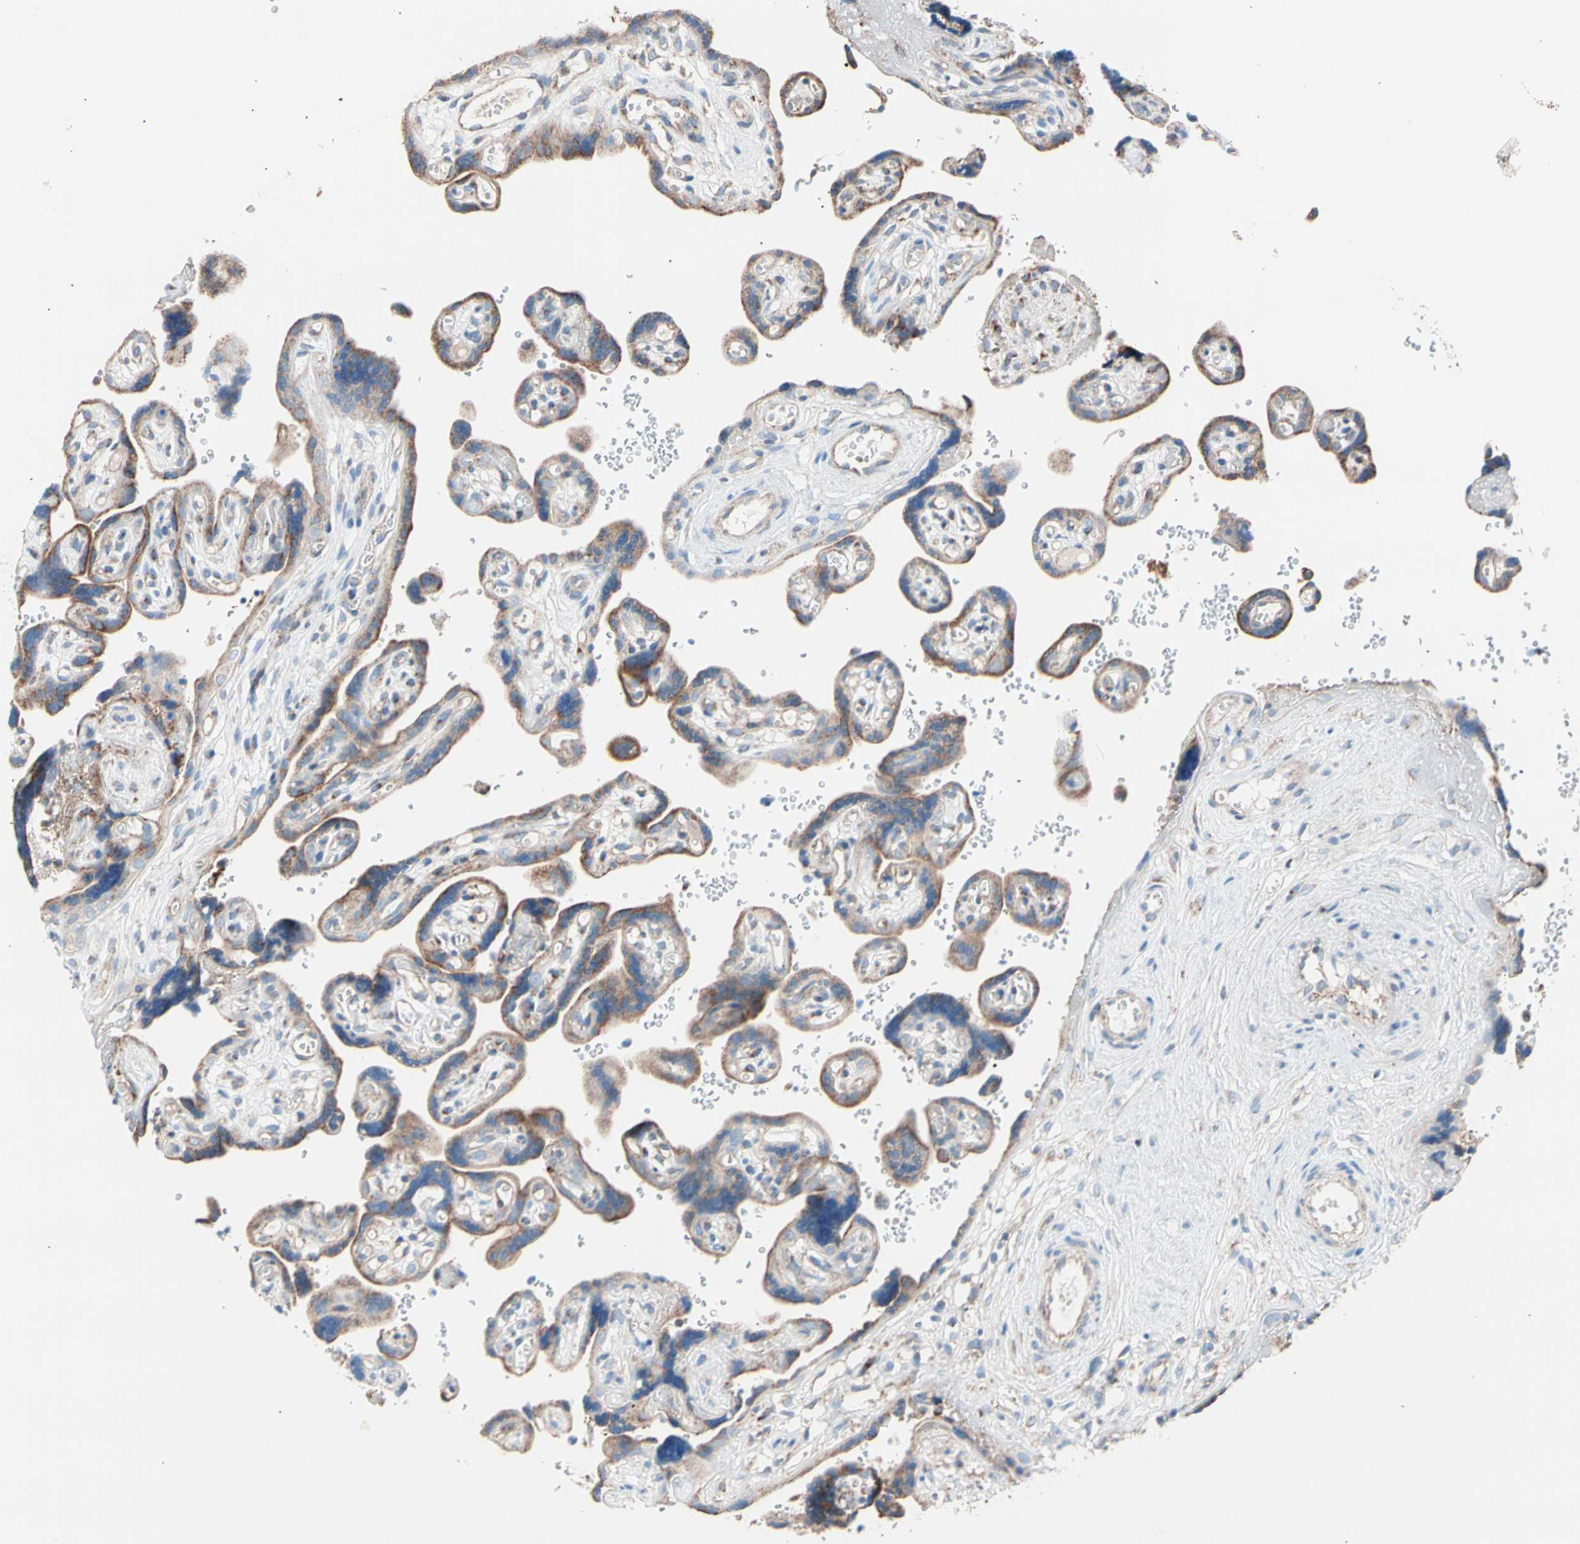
{"staining": {"intensity": "moderate", "quantity": ">75%", "location": "cytoplasmic/membranous"}, "tissue": "placenta", "cell_type": "Decidual cells", "image_type": "normal", "snomed": [{"axis": "morphology", "description": "Normal tissue, NOS"}, {"axis": "topography", "description": "Placenta"}], "caption": "Immunohistochemistry (IHC) of unremarkable placenta shows medium levels of moderate cytoplasmic/membranous expression in about >75% of decidual cells.", "gene": "HK1", "patient": {"sex": "female", "age": 30}}